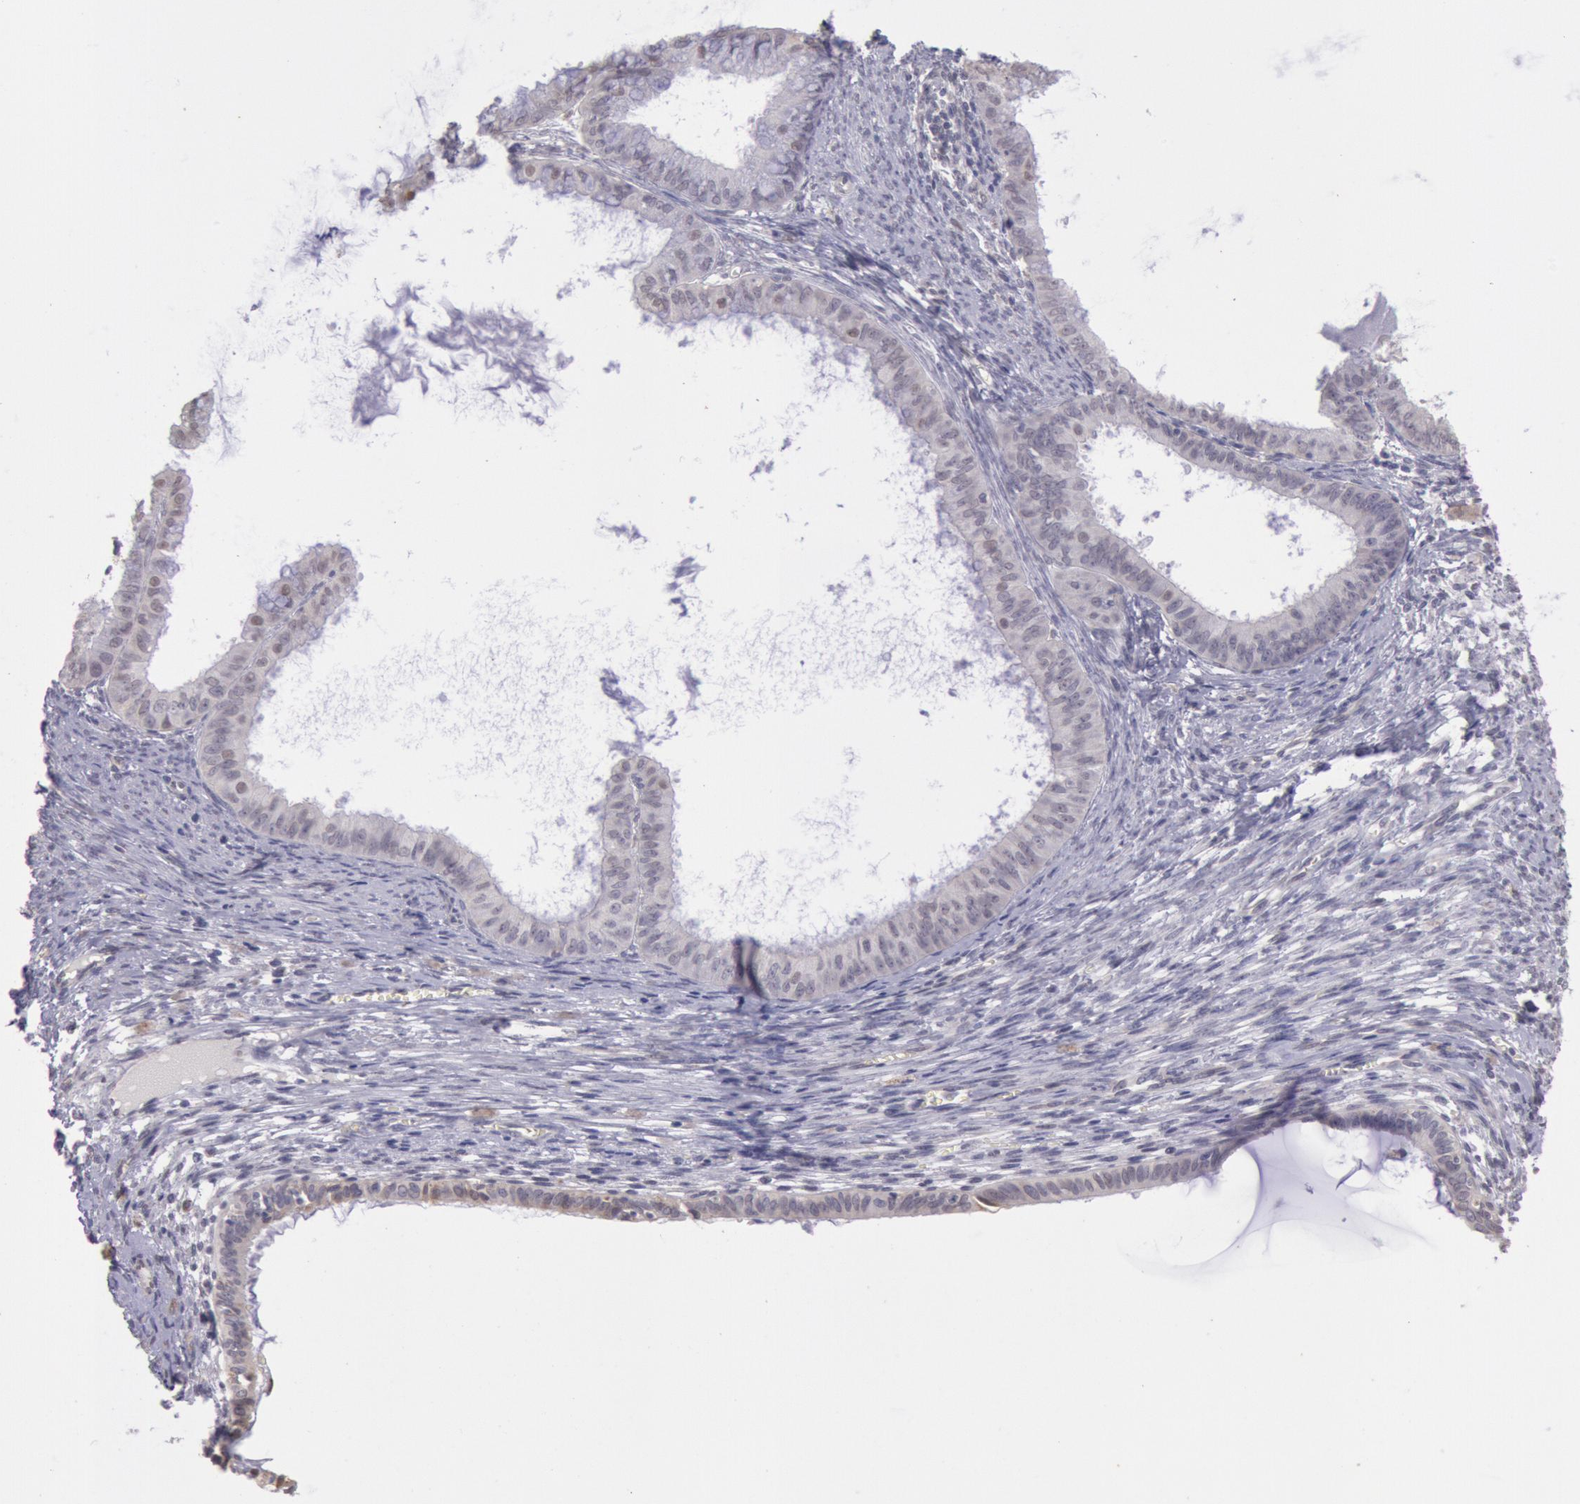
{"staining": {"intensity": "weak", "quantity": "25%-75%", "location": "cytoplasmic/membranous,nuclear"}, "tissue": "endometrial cancer", "cell_type": "Tumor cells", "image_type": "cancer", "snomed": [{"axis": "morphology", "description": "Adenocarcinoma, NOS"}, {"axis": "topography", "description": "Endometrium"}], "caption": "The image demonstrates staining of endometrial adenocarcinoma, revealing weak cytoplasmic/membranous and nuclear protein staining (brown color) within tumor cells. Immunohistochemistry (ihc) stains the protein in brown and the nuclei are stained blue.", "gene": "FRMD6", "patient": {"sex": "female", "age": 76}}